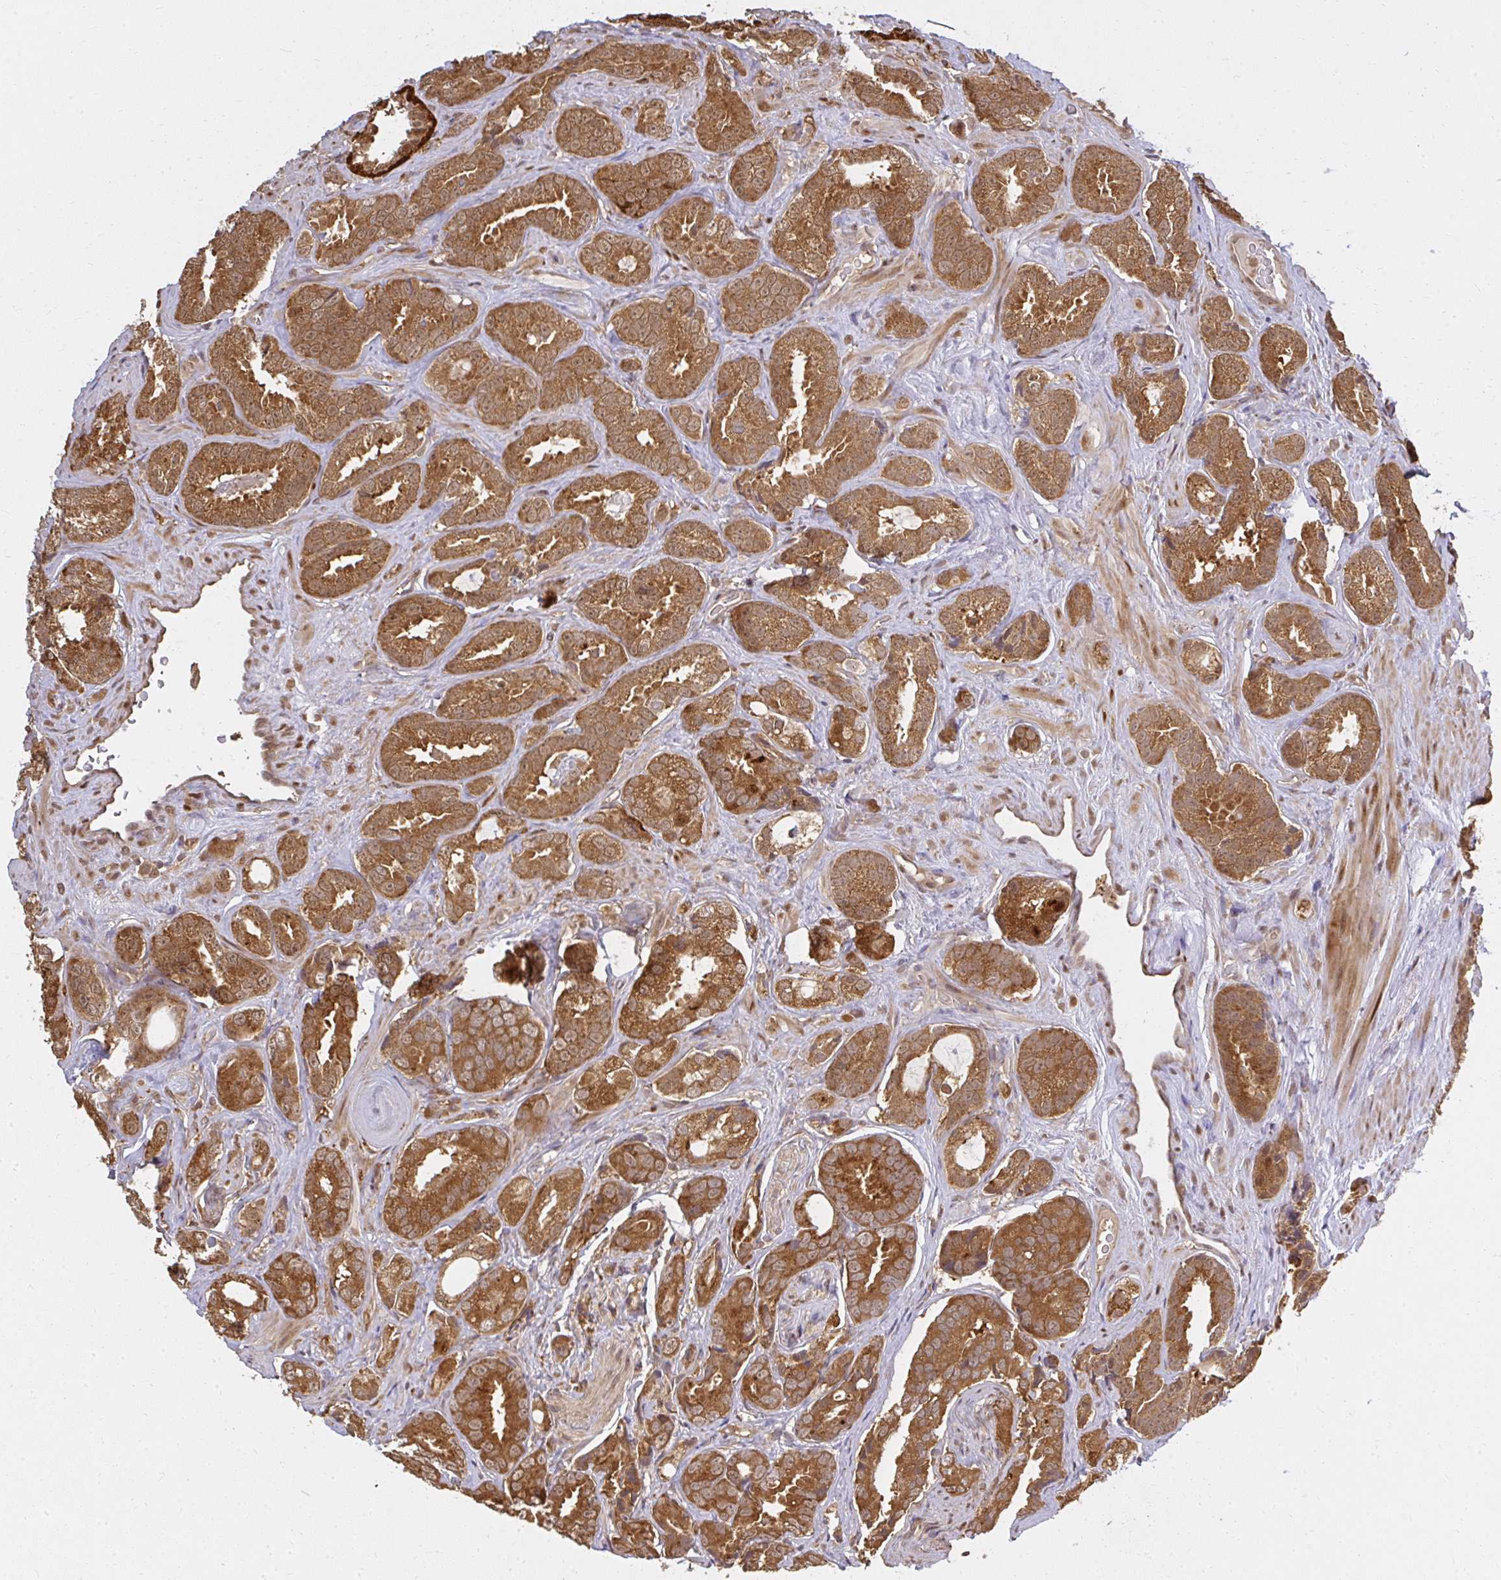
{"staining": {"intensity": "strong", "quantity": ">75%", "location": "cytoplasmic/membranous"}, "tissue": "prostate cancer", "cell_type": "Tumor cells", "image_type": "cancer", "snomed": [{"axis": "morphology", "description": "Adenocarcinoma, High grade"}, {"axis": "topography", "description": "Prostate"}], "caption": "A histopathology image of human prostate high-grade adenocarcinoma stained for a protein displays strong cytoplasmic/membranous brown staining in tumor cells.", "gene": "LARS2", "patient": {"sex": "male", "age": 71}}